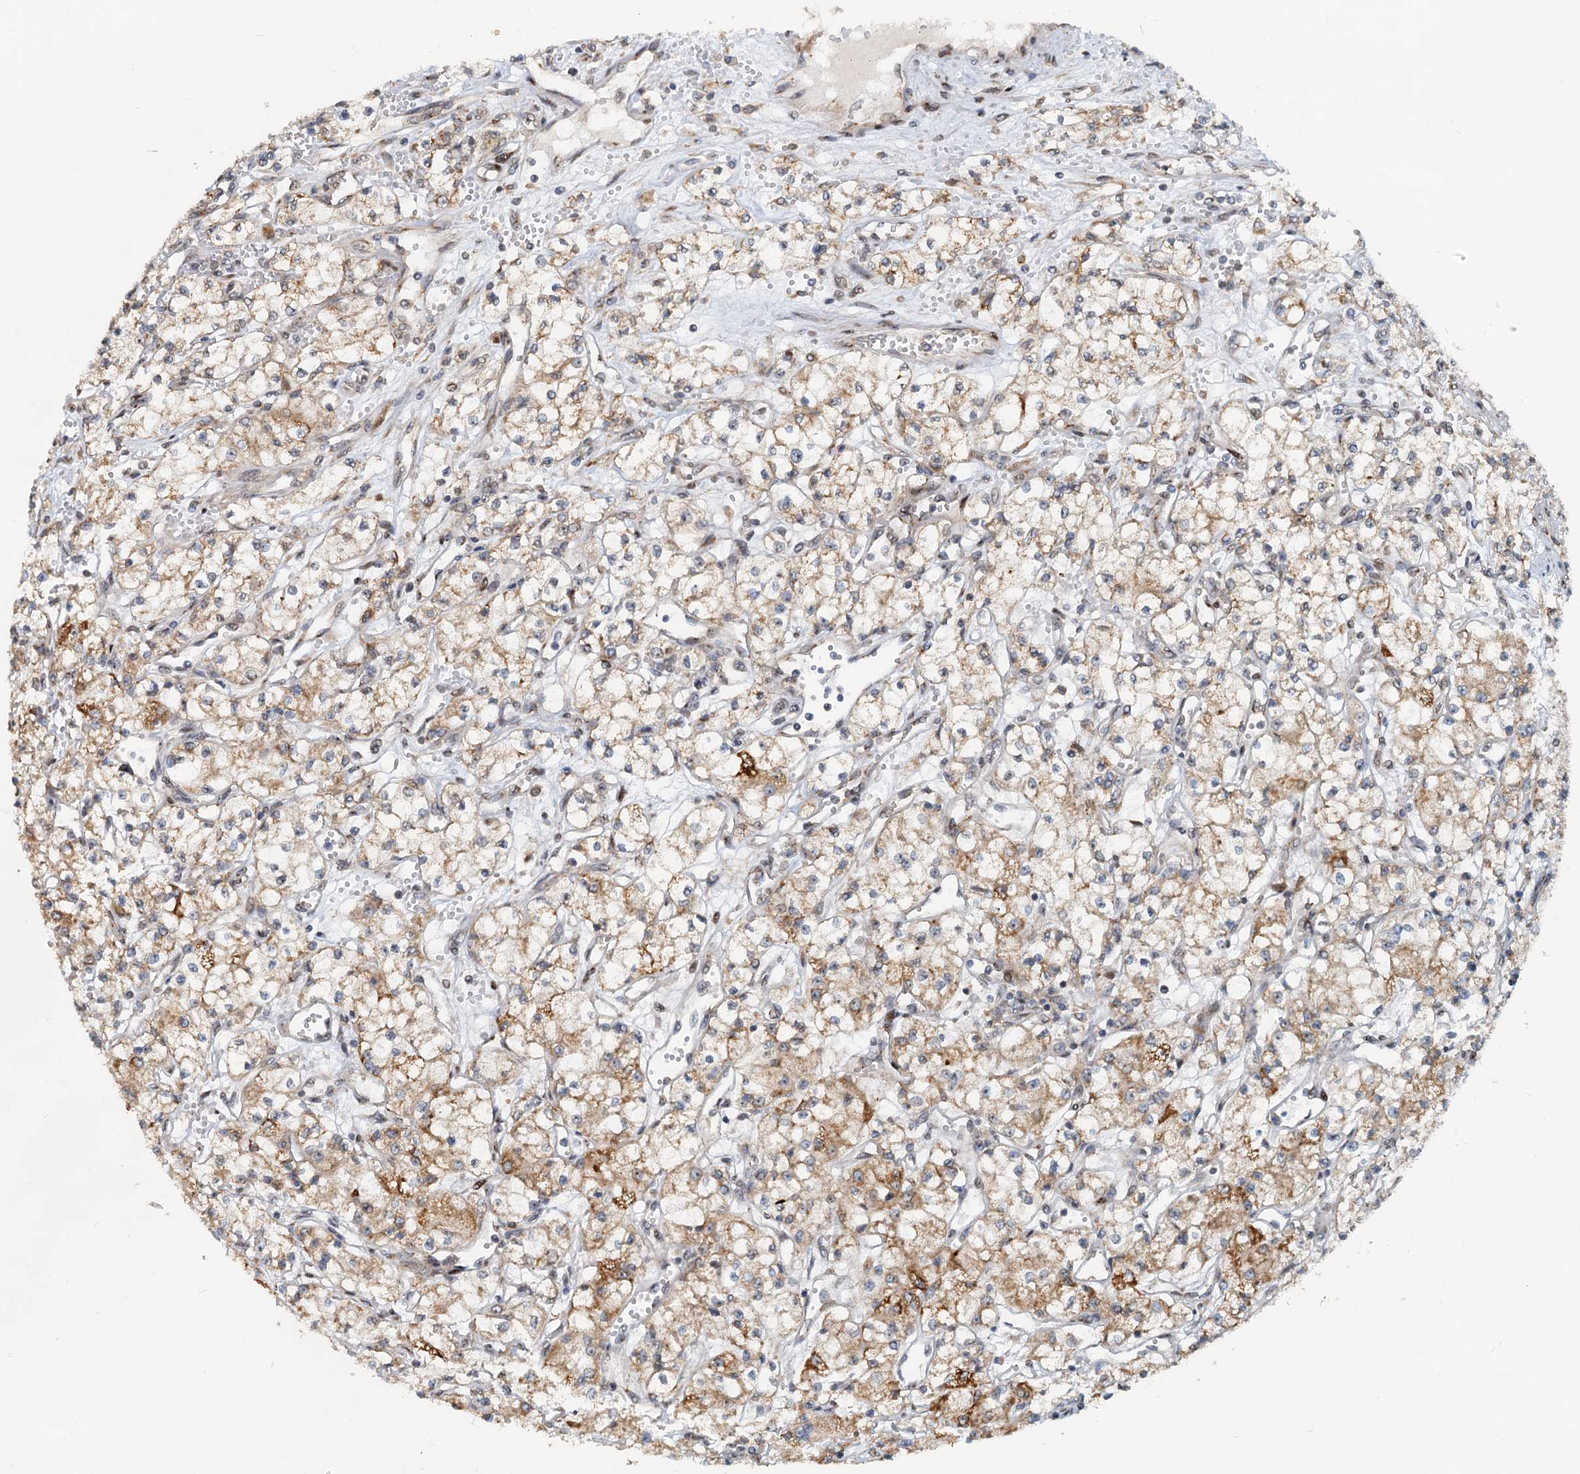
{"staining": {"intensity": "moderate", "quantity": "<25%", "location": "cytoplasmic/membranous"}, "tissue": "renal cancer", "cell_type": "Tumor cells", "image_type": "cancer", "snomed": [{"axis": "morphology", "description": "Adenocarcinoma, NOS"}, {"axis": "topography", "description": "Kidney"}], "caption": "An immunohistochemistry histopathology image of tumor tissue is shown. Protein staining in brown shows moderate cytoplasmic/membranous positivity in adenocarcinoma (renal) within tumor cells.", "gene": "CEP68", "patient": {"sex": "male", "age": 59}}